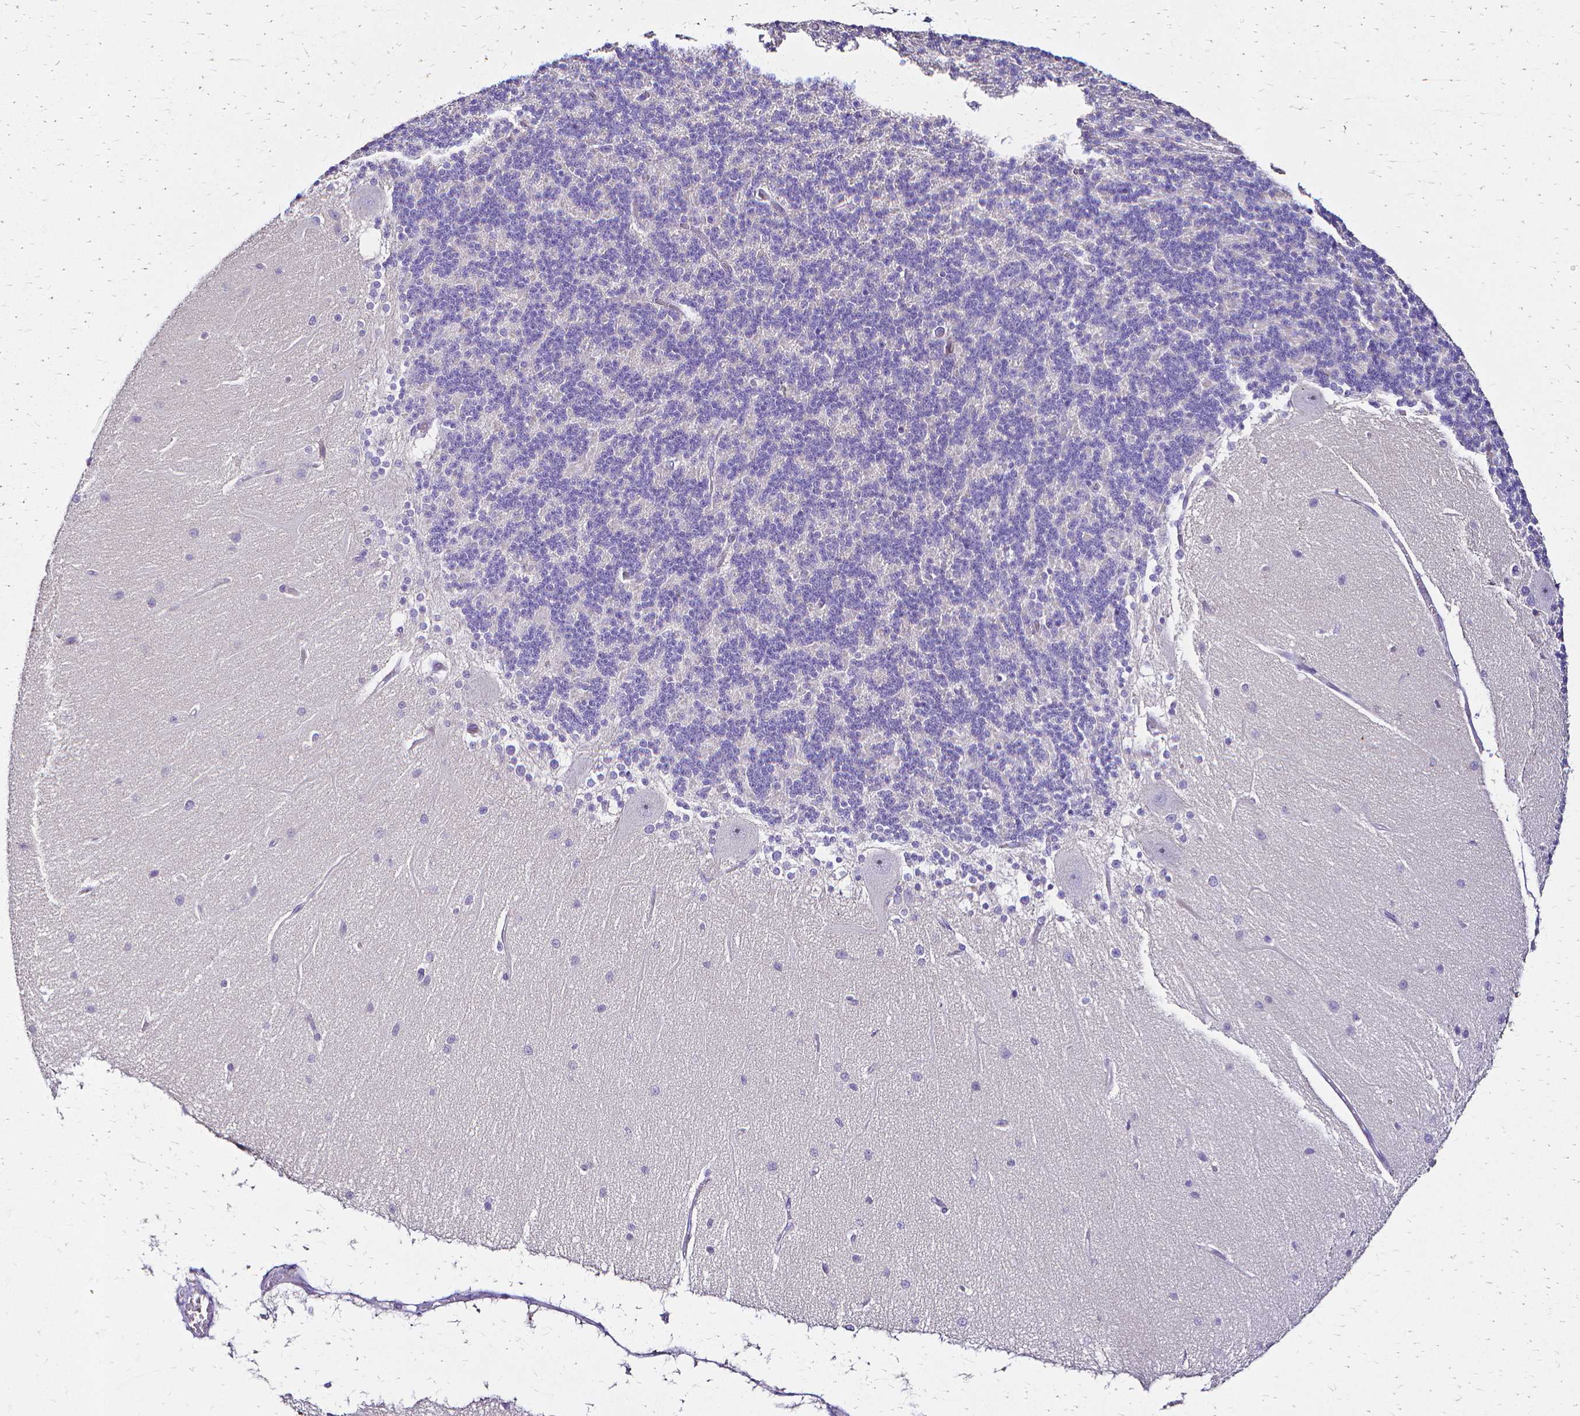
{"staining": {"intensity": "negative", "quantity": "none", "location": "none"}, "tissue": "cerebellum", "cell_type": "Cells in granular layer", "image_type": "normal", "snomed": [{"axis": "morphology", "description": "Normal tissue, NOS"}, {"axis": "topography", "description": "Cerebellum"}], "caption": "A micrograph of cerebellum stained for a protein exhibits no brown staining in cells in granular layer. (Brightfield microscopy of DAB immunohistochemistry at high magnification).", "gene": "CCNB1", "patient": {"sex": "female", "age": 54}}